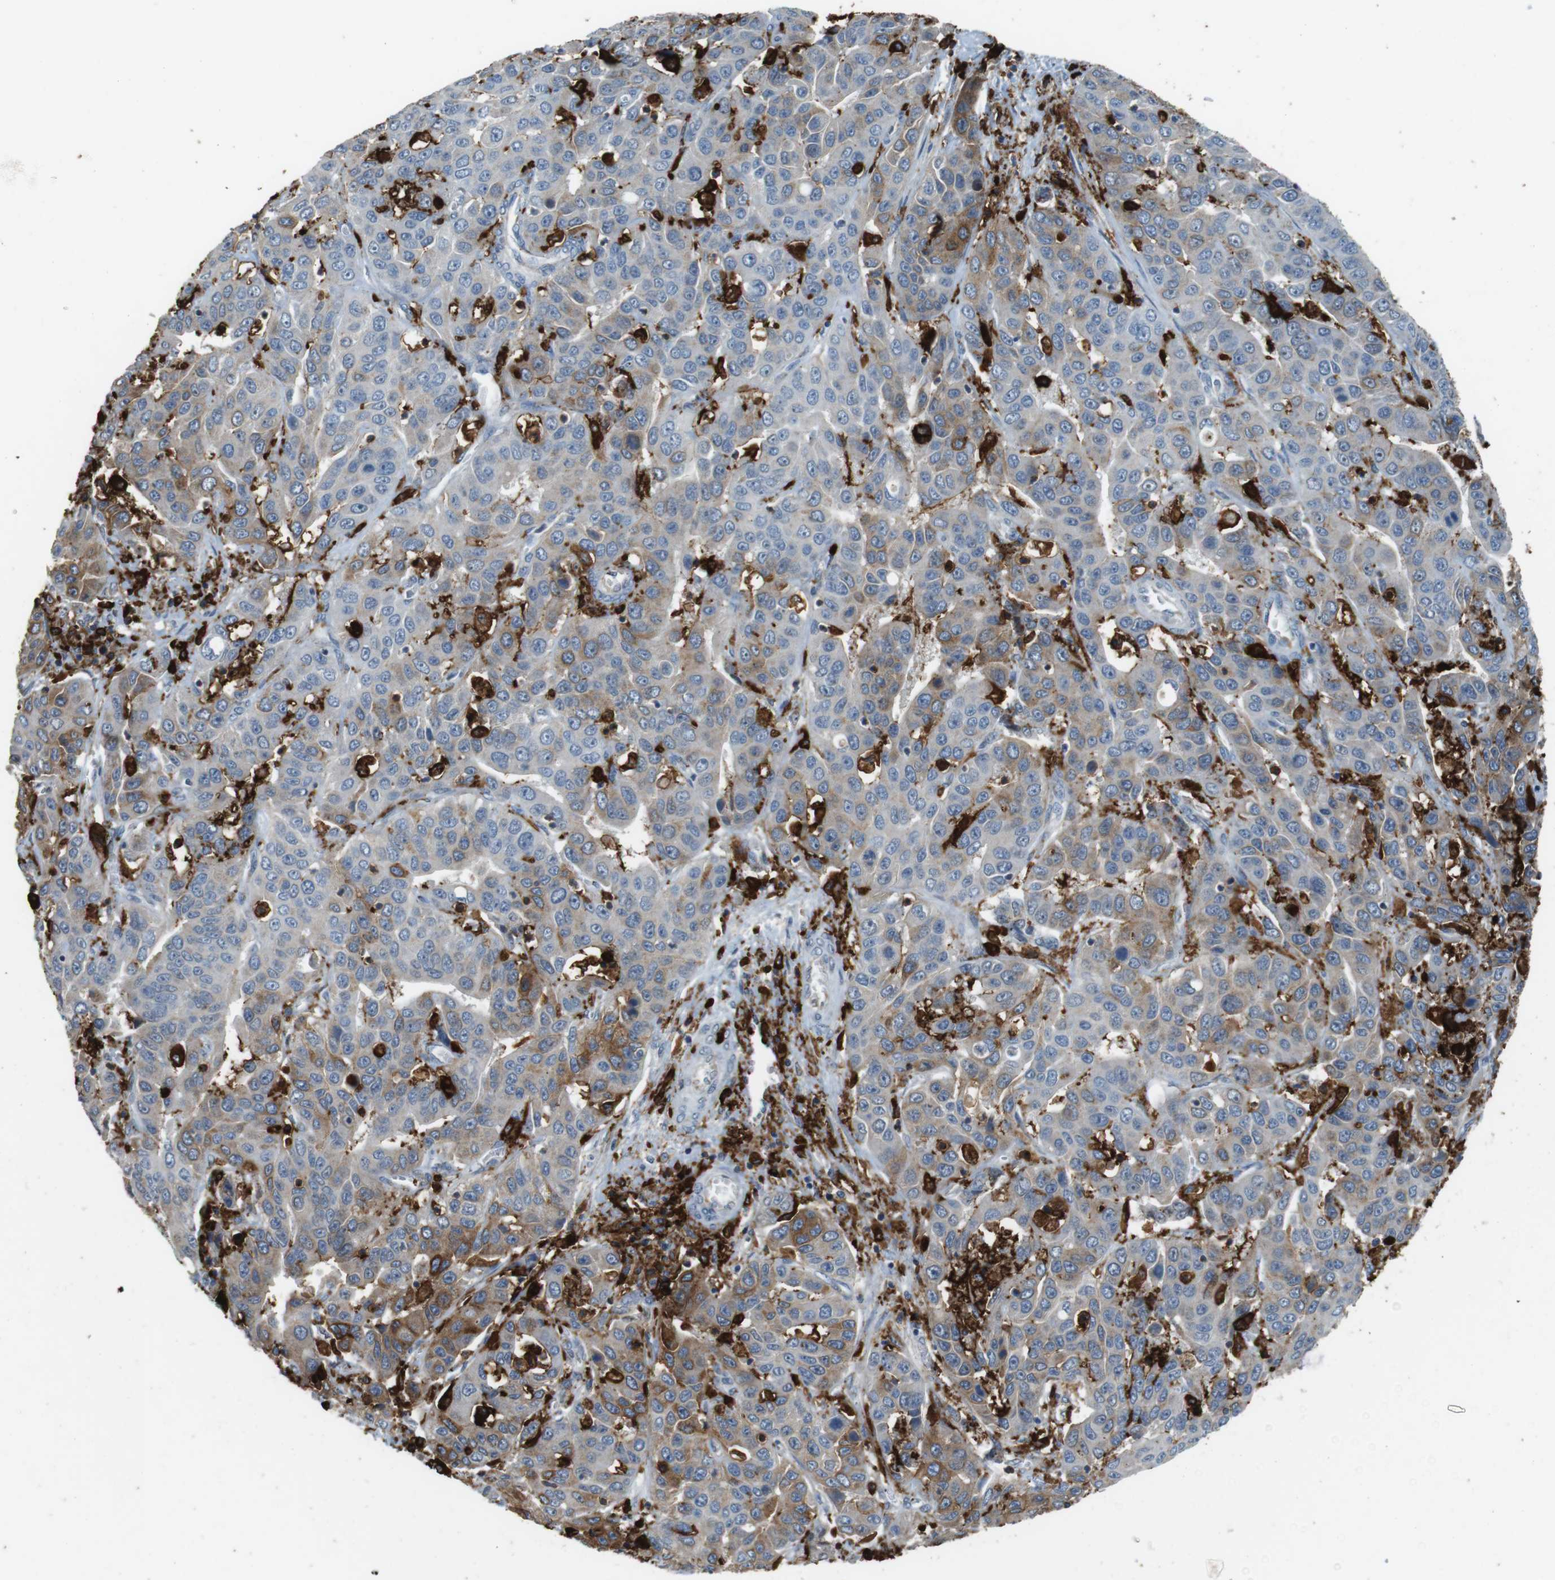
{"staining": {"intensity": "weak", "quantity": "<25%", "location": "cytoplasmic/membranous"}, "tissue": "liver cancer", "cell_type": "Tumor cells", "image_type": "cancer", "snomed": [{"axis": "morphology", "description": "Cholangiocarcinoma"}, {"axis": "topography", "description": "Liver"}], "caption": "A micrograph of human liver cancer is negative for staining in tumor cells.", "gene": "HLA-DRA", "patient": {"sex": "female", "age": 52}}